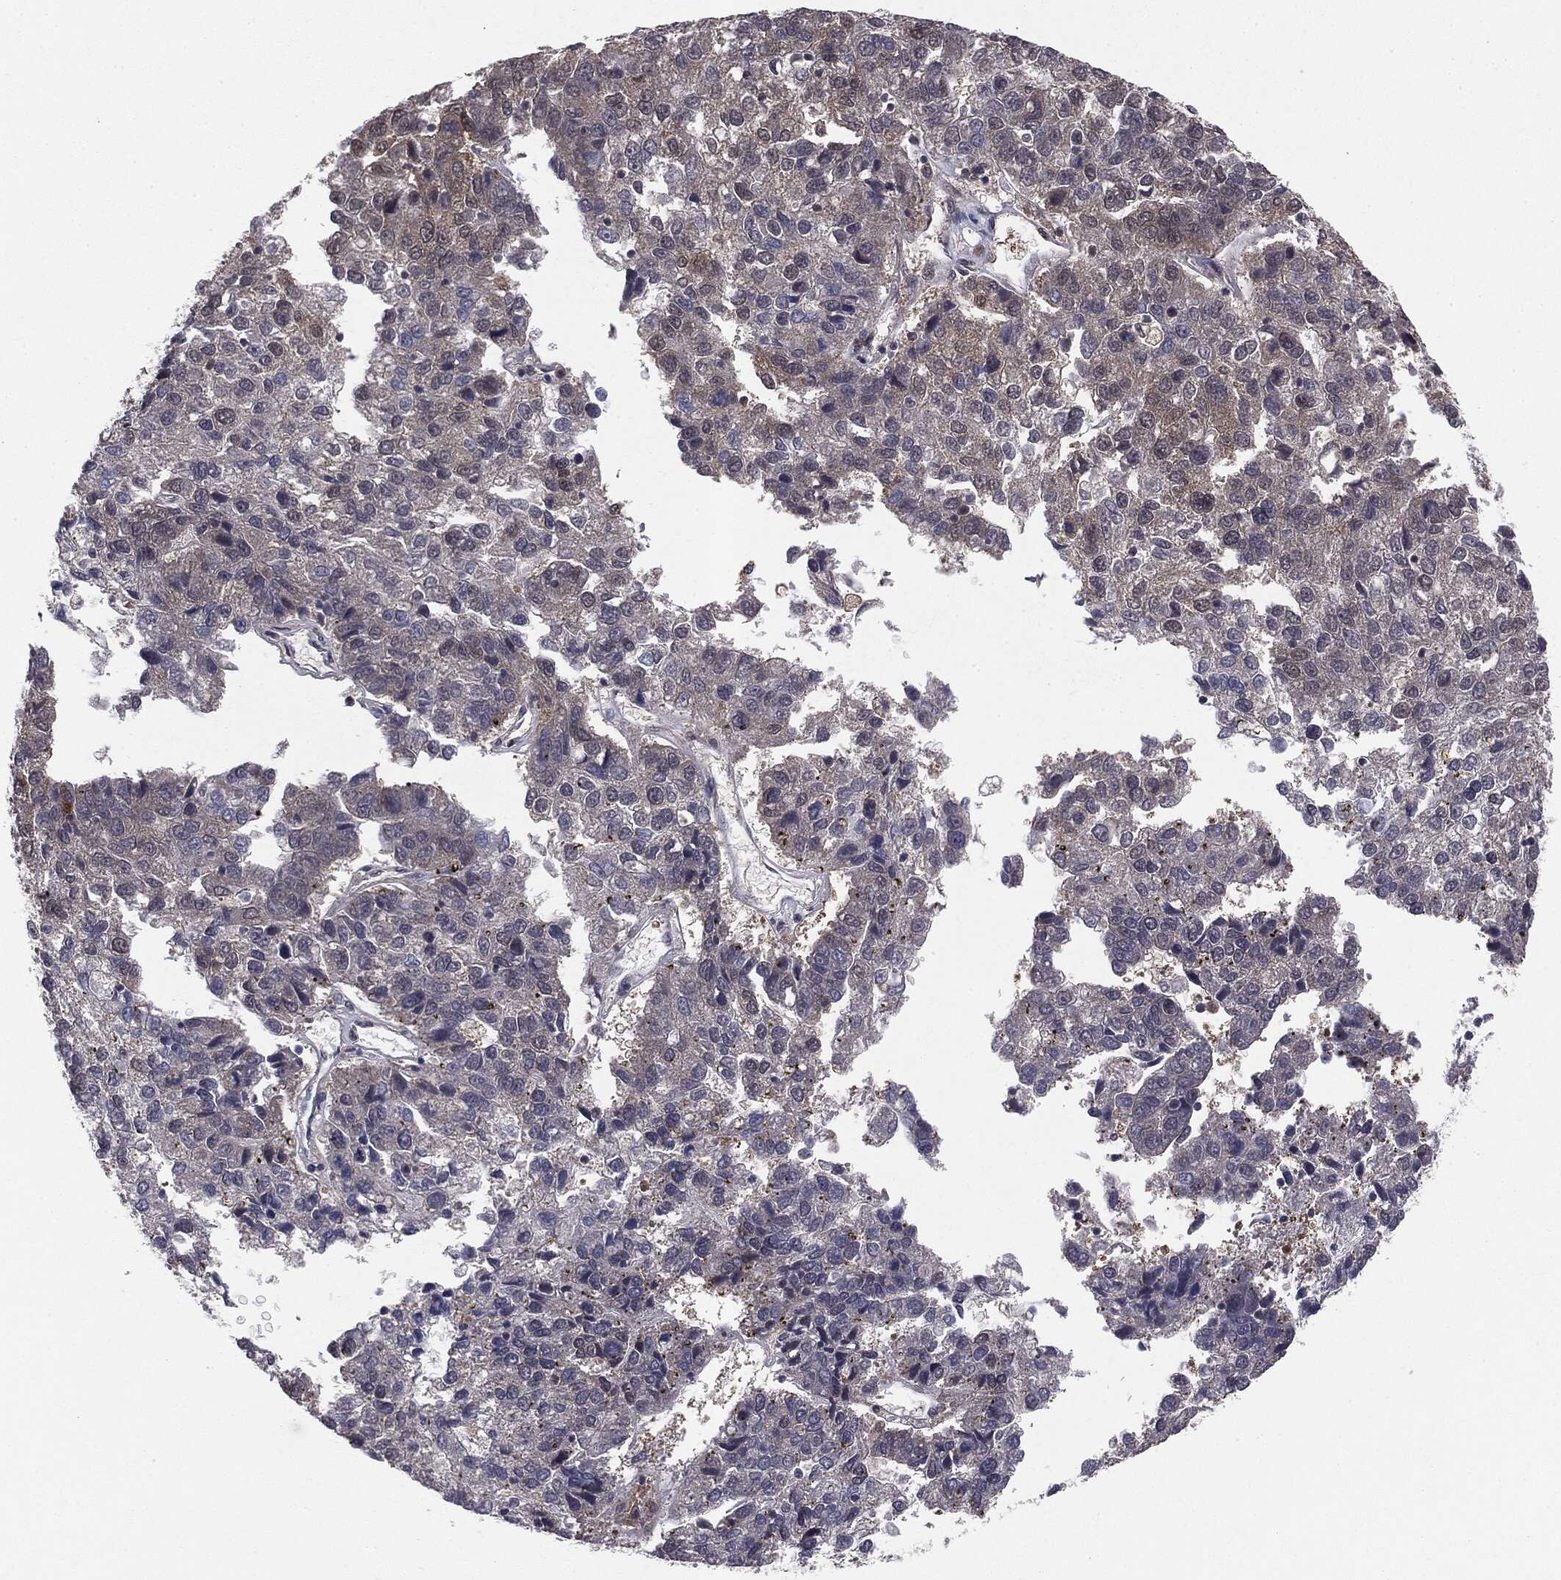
{"staining": {"intensity": "negative", "quantity": "none", "location": "none"}, "tissue": "pancreatic cancer", "cell_type": "Tumor cells", "image_type": "cancer", "snomed": [{"axis": "morphology", "description": "Adenocarcinoma, NOS"}, {"axis": "topography", "description": "Pancreas"}], "caption": "Pancreatic cancer was stained to show a protein in brown. There is no significant expression in tumor cells. (Stains: DAB IHC with hematoxylin counter stain, Microscopy: brightfield microscopy at high magnification).", "gene": "KRT7", "patient": {"sex": "female", "age": 61}}